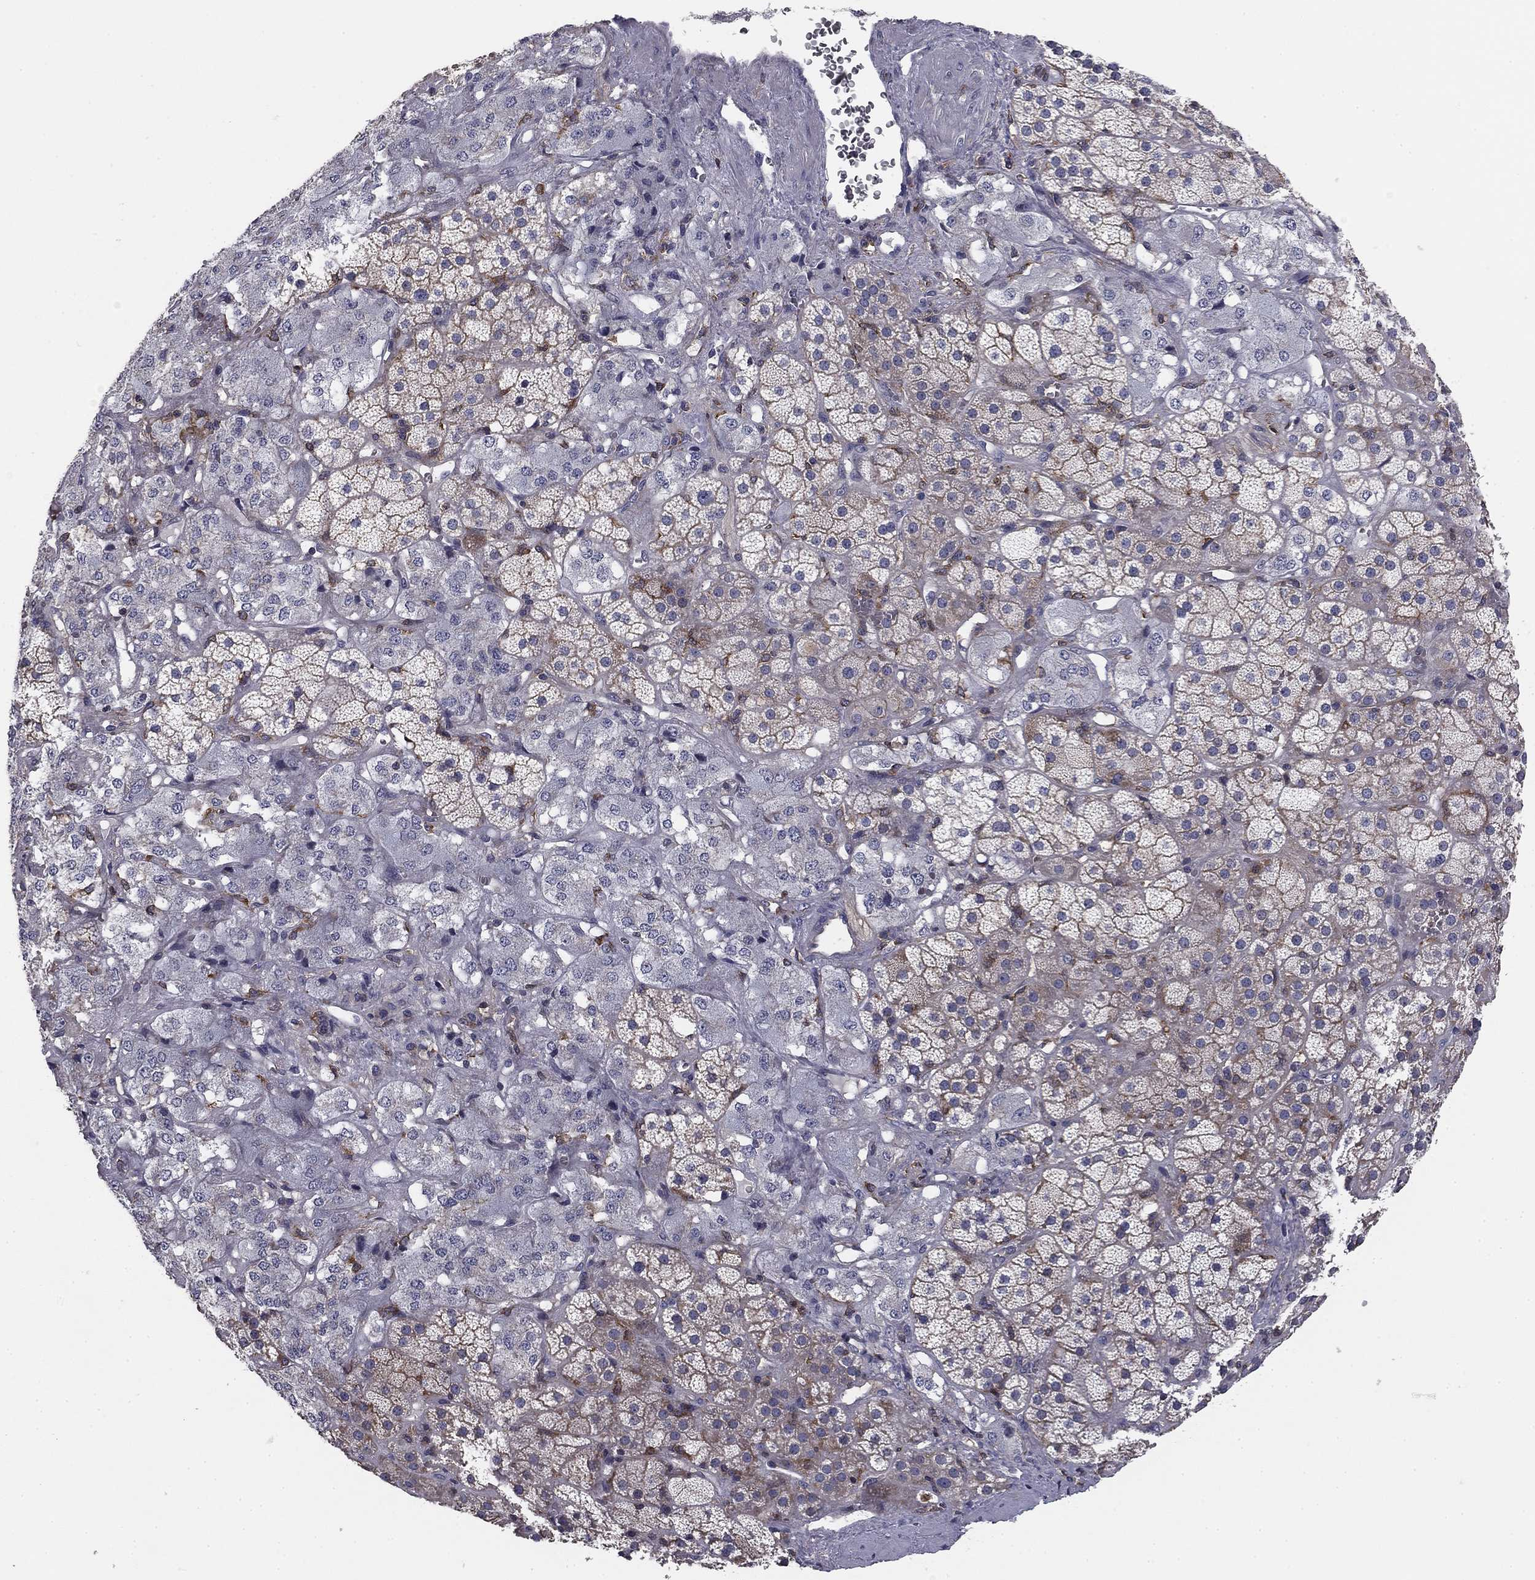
{"staining": {"intensity": "moderate", "quantity": "<25%", "location": "cytoplasmic/membranous"}, "tissue": "adrenal gland", "cell_type": "Glandular cells", "image_type": "normal", "snomed": [{"axis": "morphology", "description": "Normal tissue, NOS"}, {"axis": "topography", "description": "Adrenal gland"}], "caption": "Adrenal gland stained with DAB immunohistochemistry (IHC) exhibits low levels of moderate cytoplasmic/membranous expression in approximately <25% of glandular cells.", "gene": "PLCB2", "patient": {"sex": "male", "age": 57}}